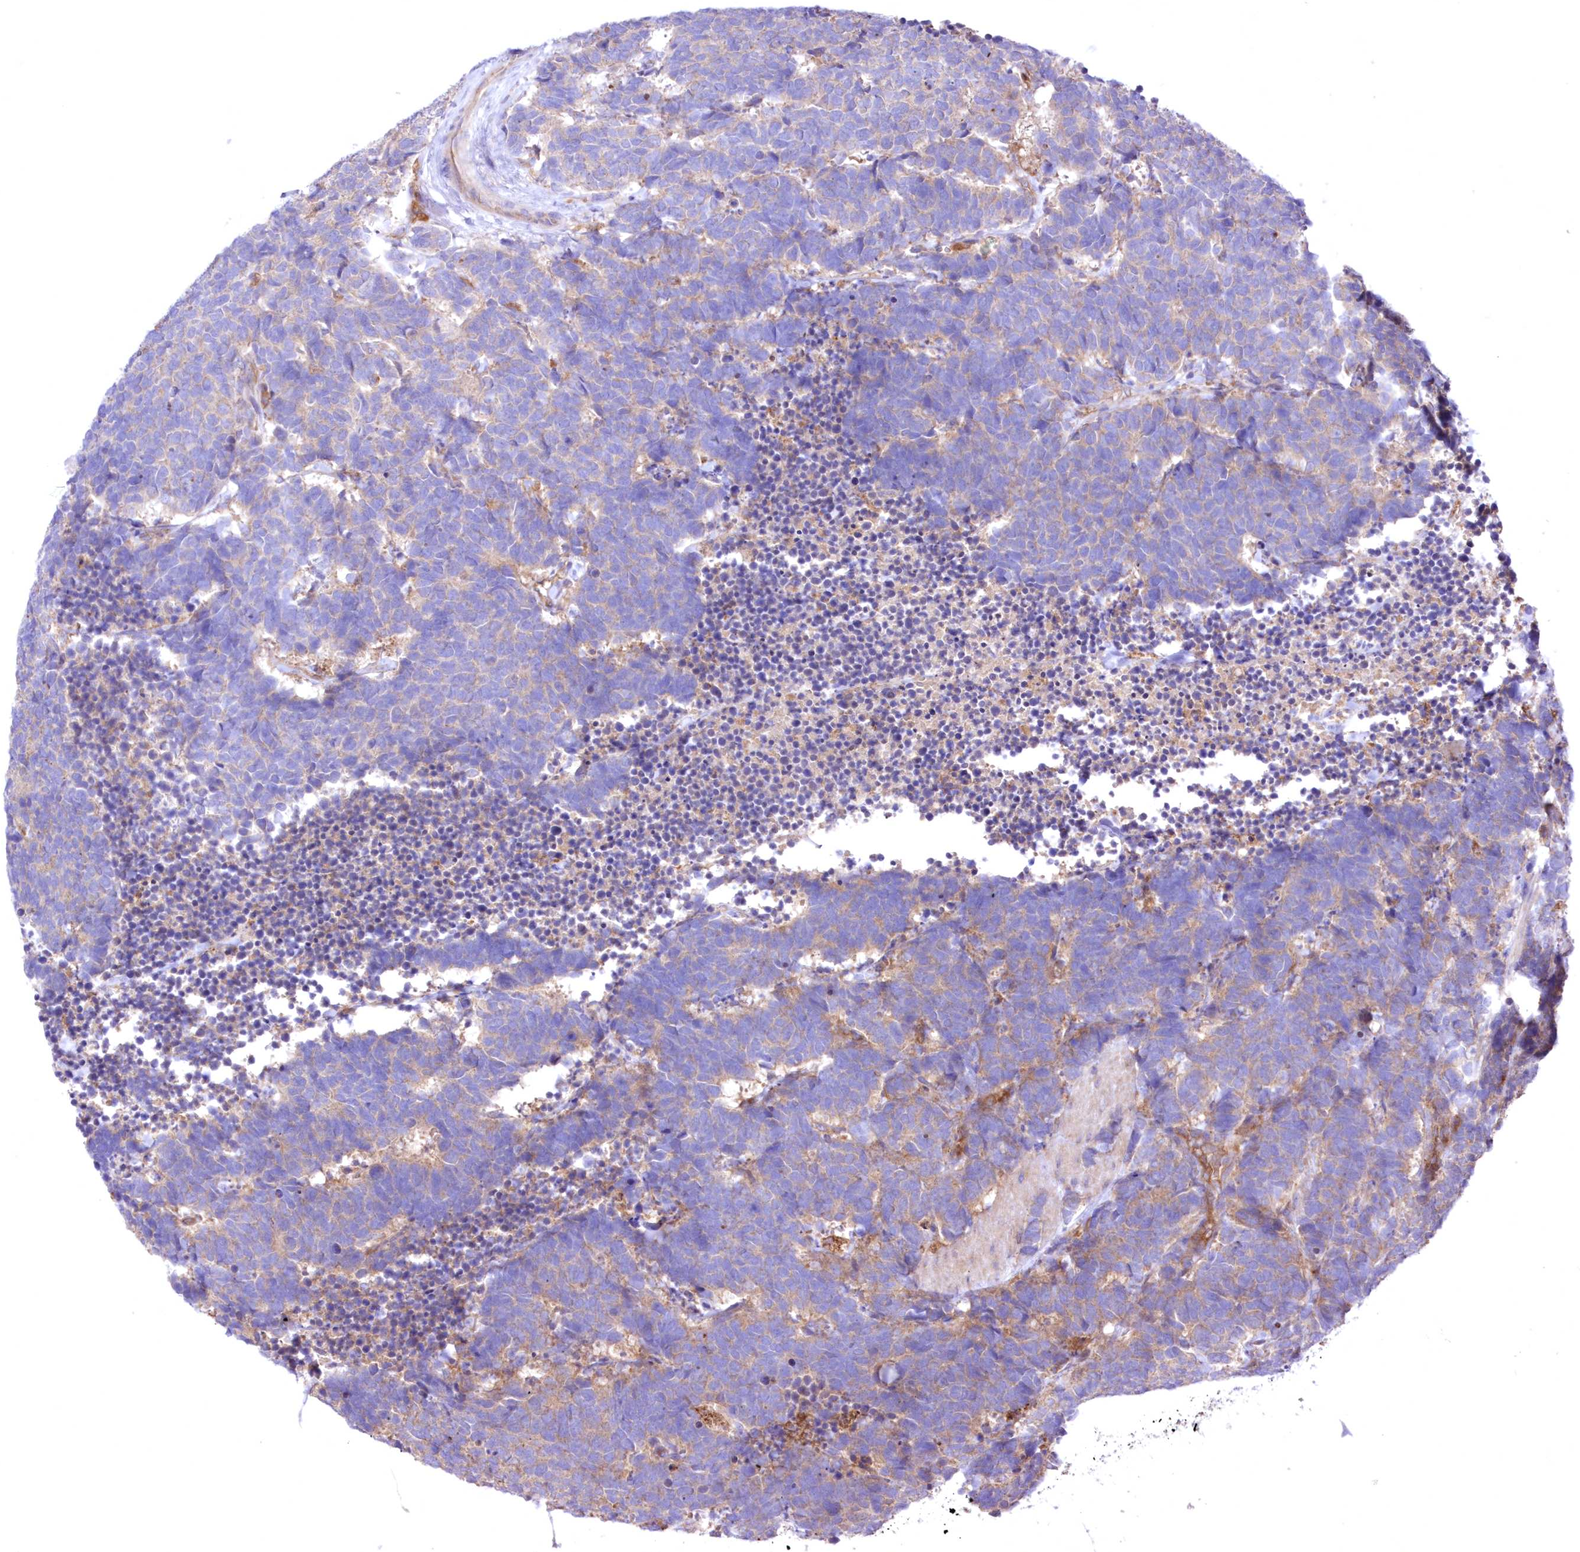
{"staining": {"intensity": "weak", "quantity": "25%-75%", "location": "cytoplasmic/membranous"}, "tissue": "carcinoid", "cell_type": "Tumor cells", "image_type": "cancer", "snomed": [{"axis": "morphology", "description": "Carcinoma, NOS"}, {"axis": "morphology", "description": "Carcinoid, malignant, NOS"}, {"axis": "topography", "description": "Urinary bladder"}], "caption": "The micrograph reveals immunohistochemical staining of carcinoid. There is weak cytoplasmic/membranous expression is seen in about 25%-75% of tumor cells. (Stains: DAB in brown, nuclei in blue, Microscopy: brightfield microscopy at high magnification).", "gene": "FCHO2", "patient": {"sex": "male", "age": 57}}